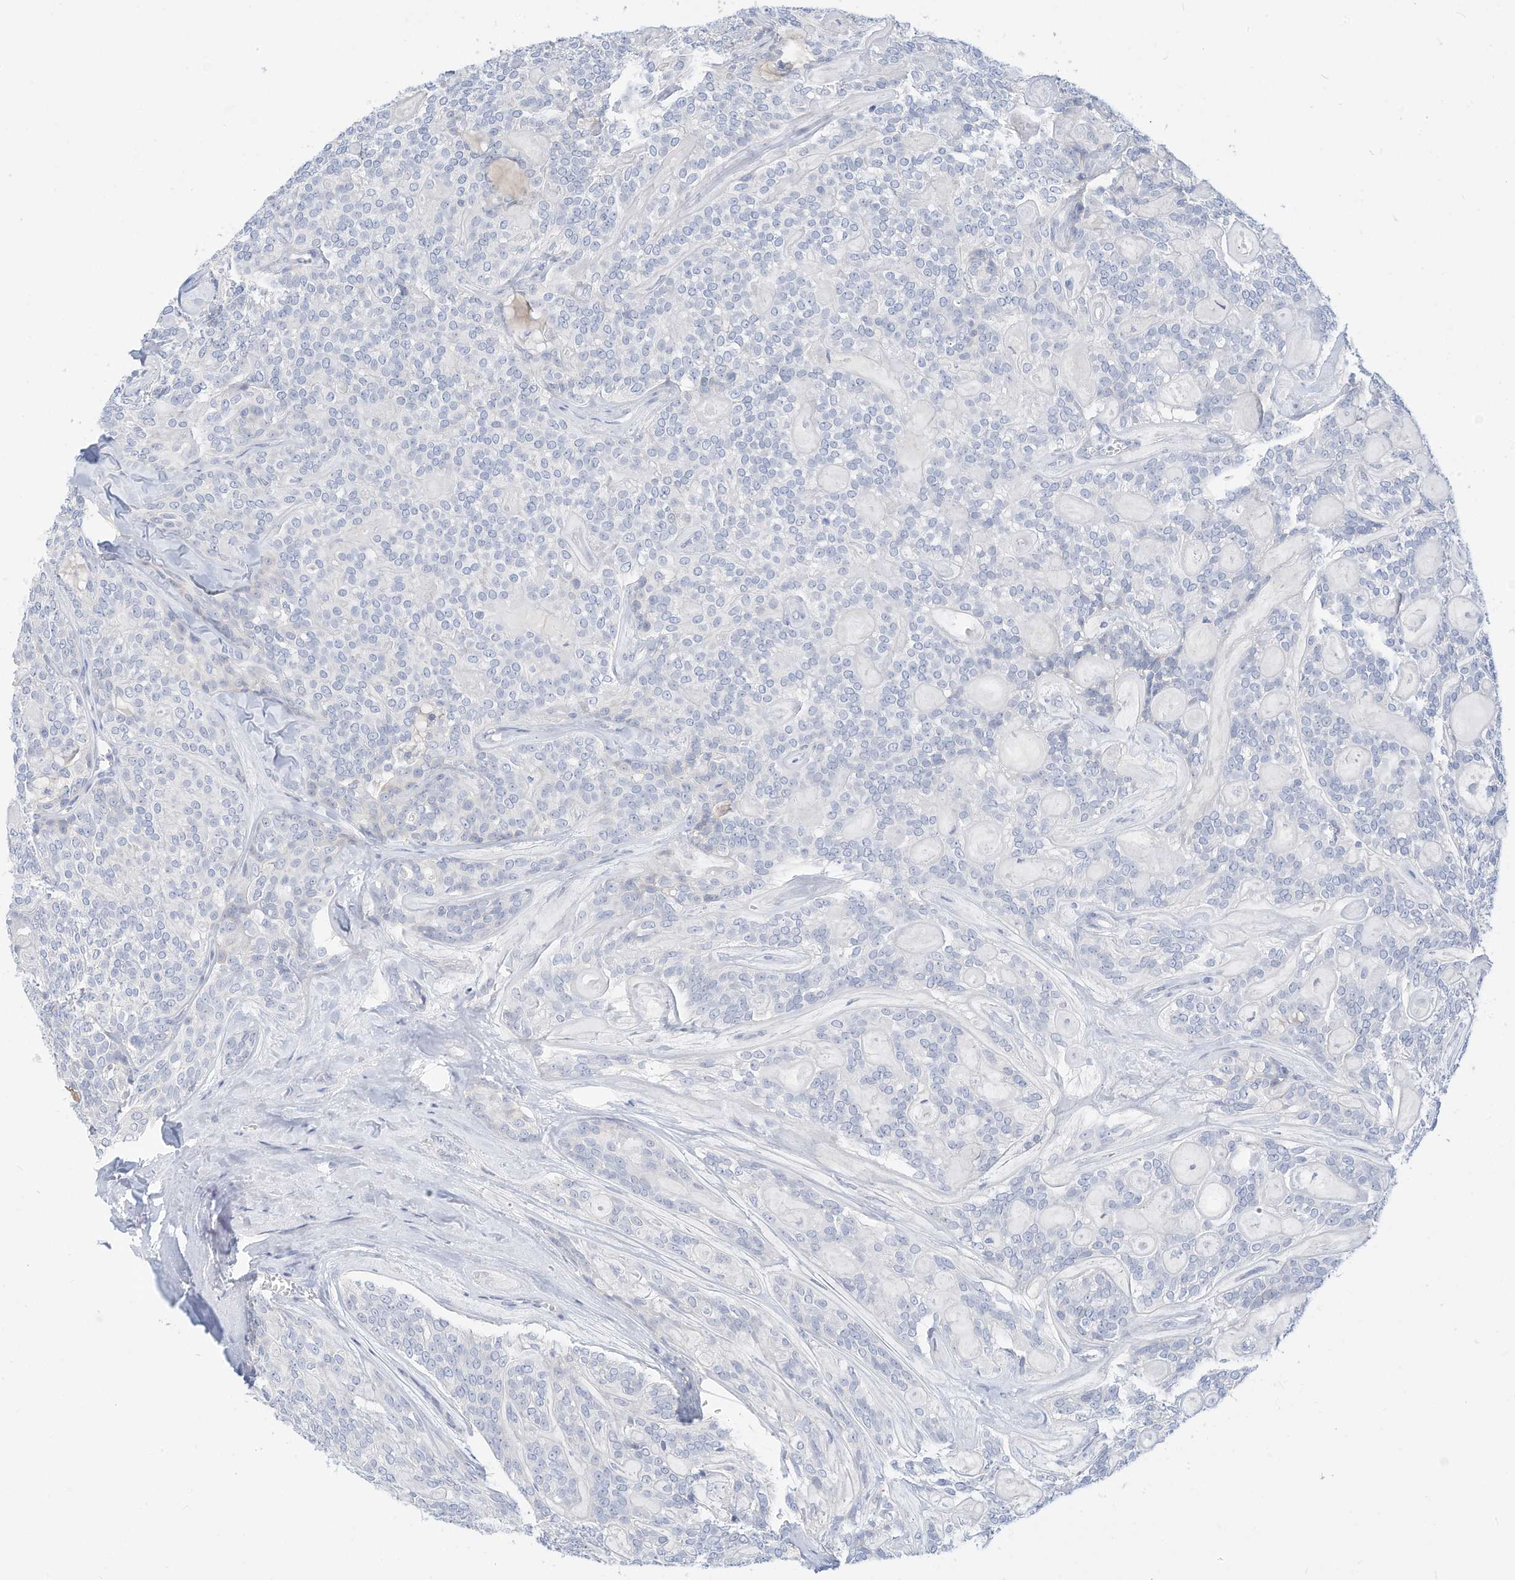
{"staining": {"intensity": "negative", "quantity": "none", "location": "none"}, "tissue": "head and neck cancer", "cell_type": "Tumor cells", "image_type": "cancer", "snomed": [{"axis": "morphology", "description": "Adenocarcinoma, NOS"}, {"axis": "topography", "description": "Head-Neck"}], "caption": "Protein analysis of head and neck adenocarcinoma reveals no significant expression in tumor cells.", "gene": "SPOCD1", "patient": {"sex": "male", "age": 66}}